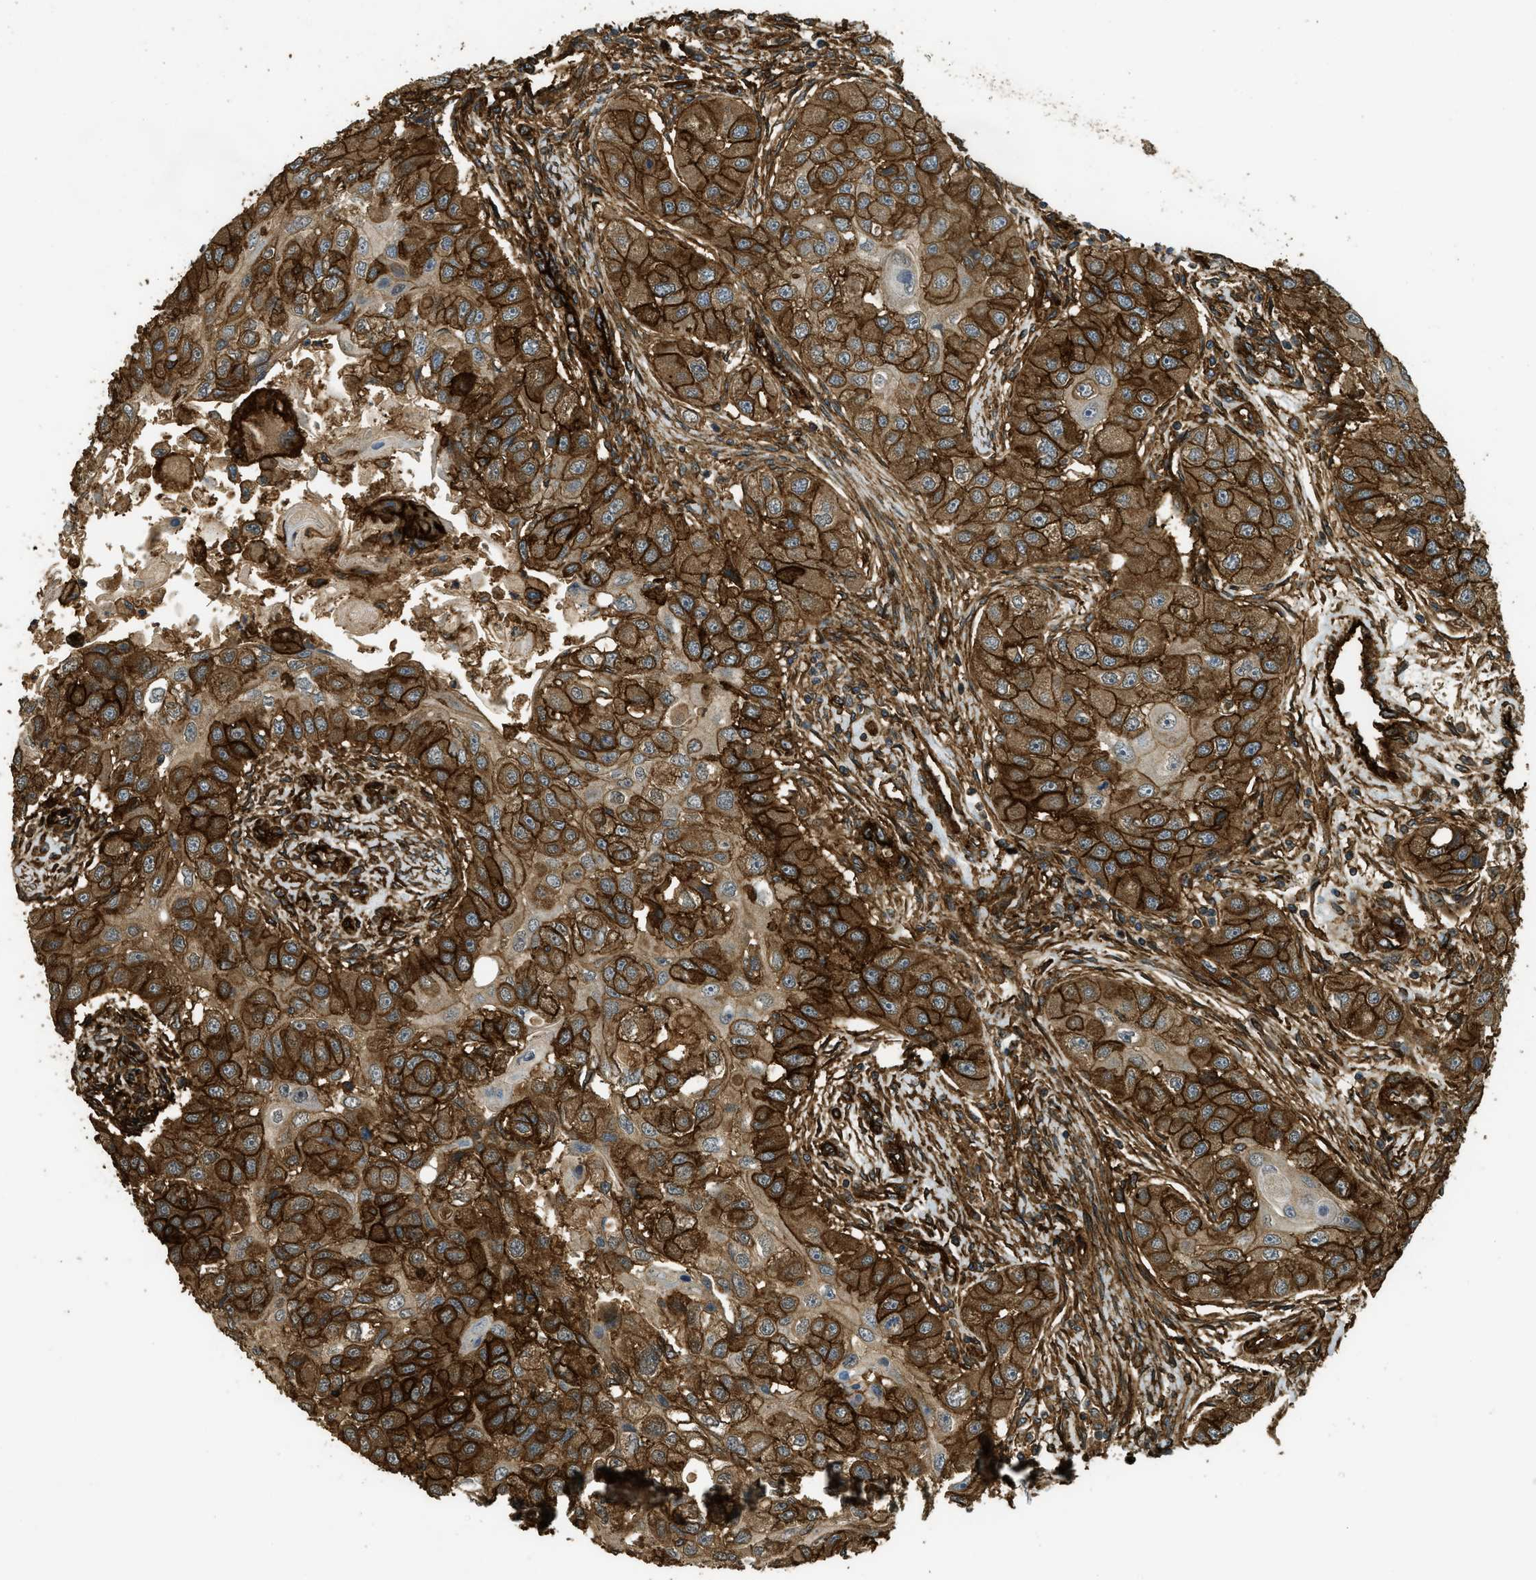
{"staining": {"intensity": "strong", "quantity": ">75%", "location": "cytoplasmic/membranous"}, "tissue": "head and neck cancer", "cell_type": "Tumor cells", "image_type": "cancer", "snomed": [{"axis": "morphology", "description": "Normal tissue, NOS"}, {"axis": "morphology", "description": "Squamous cell carcinoma, NOS"}, {"axis": "topography", "description": "Skeletal muscle"}, {"axis": "topography", "description": "Head-Neck"}], "caption": "An image of human head and neck cancer (squamous cell carcinoma) stained for a protein exhibits strong cytoplasmic/membranous brown staining in tumor cells. (DAB = brown stain, brightfield microscopy at high magnification).", "gene": "CD276", "patient": {"sex": "male", "age": 51}}